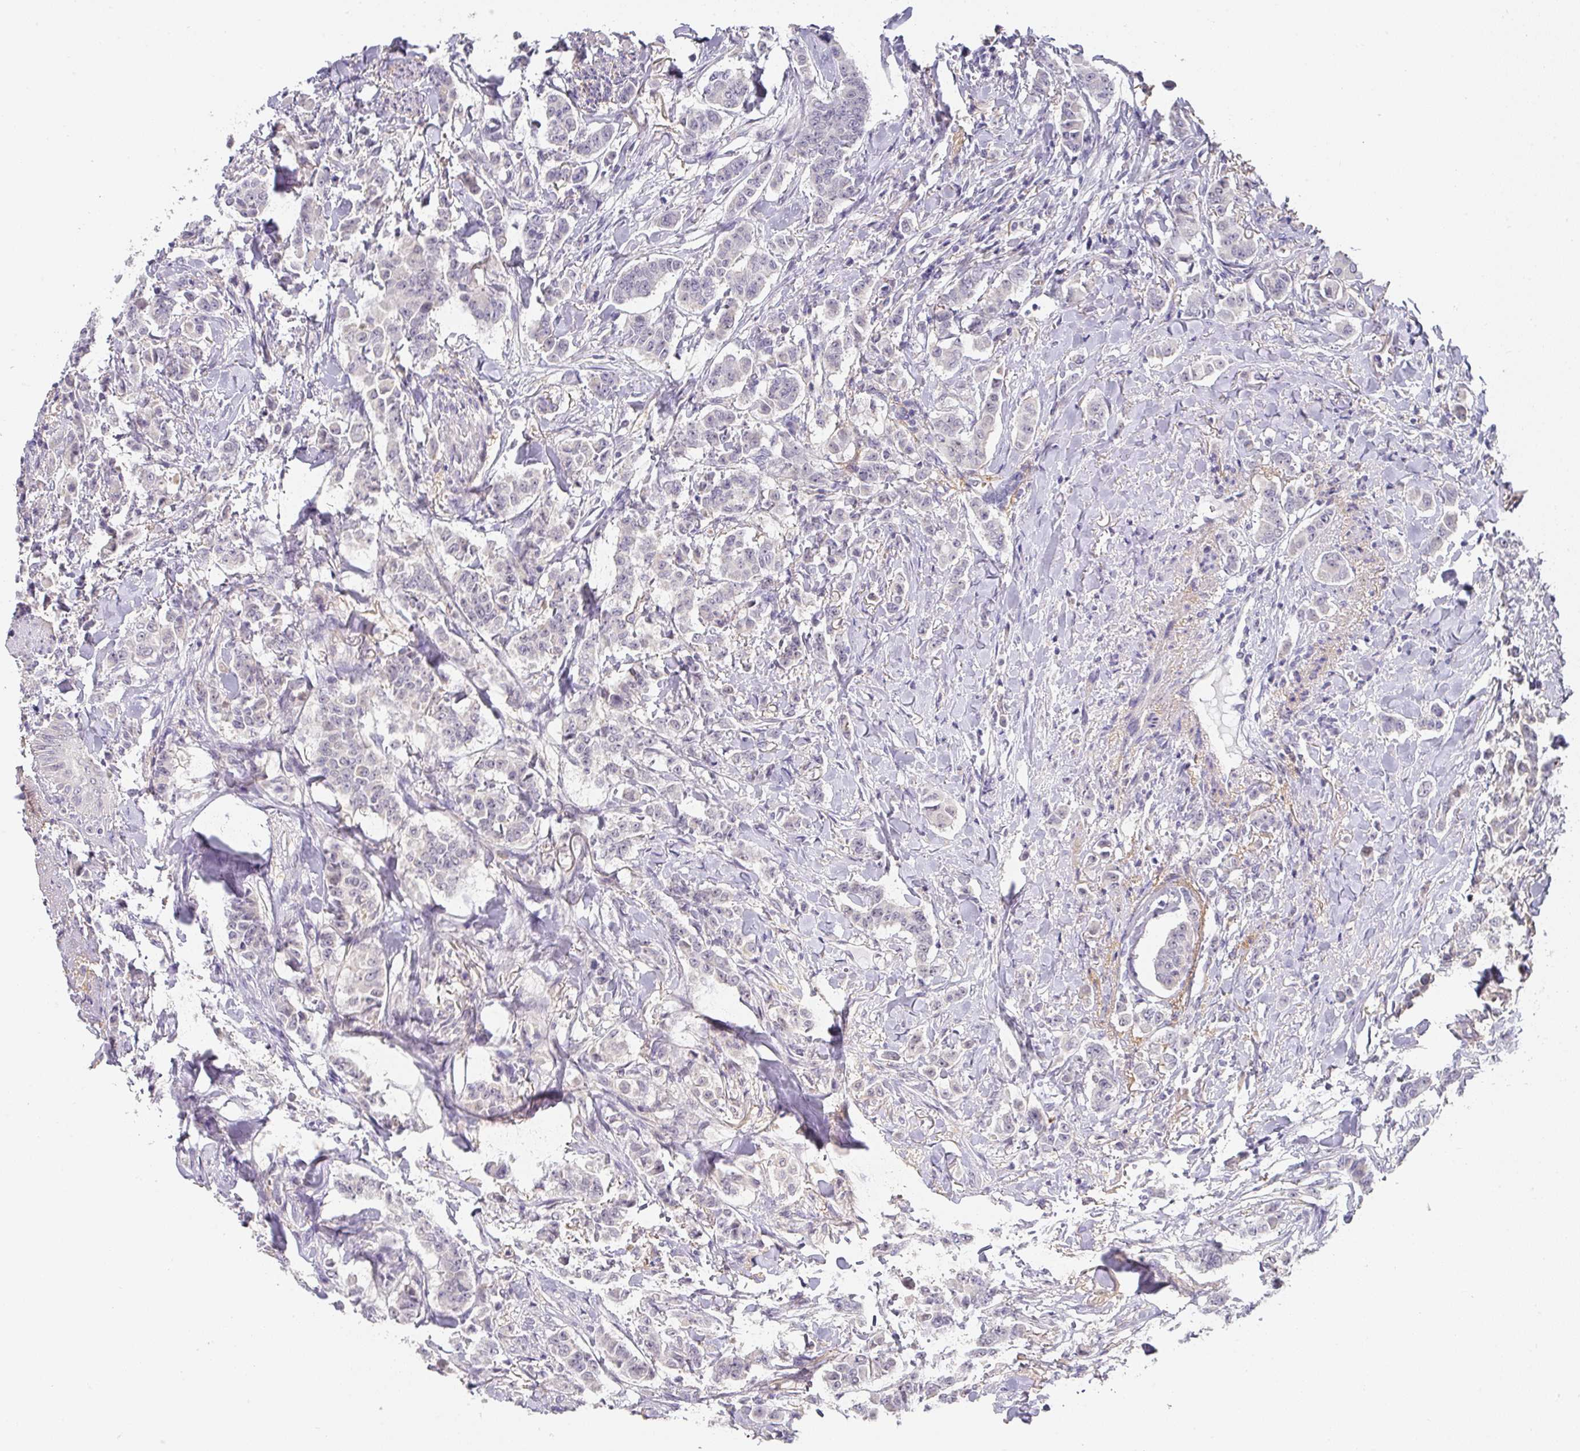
{"staining": {"intensity": "negative", "quantity": "none", "location": "none"}, "tissue": "breast cancer", "cell_type": "Tumor cells", "image_type": "cancer", "snomed": [{"axis": "morphology", "description": "Duct carcinoma"}, {"axis": "topography", "description": "Breast"}], "caption": "Immunohistochemistry image of infiltrating ductal carcinoma (breast) stained for a protein (brown), which exhibits no staining in tumor cells.", "gene": "FOXN4", "patient": {"sex": "female", "age": 40}}